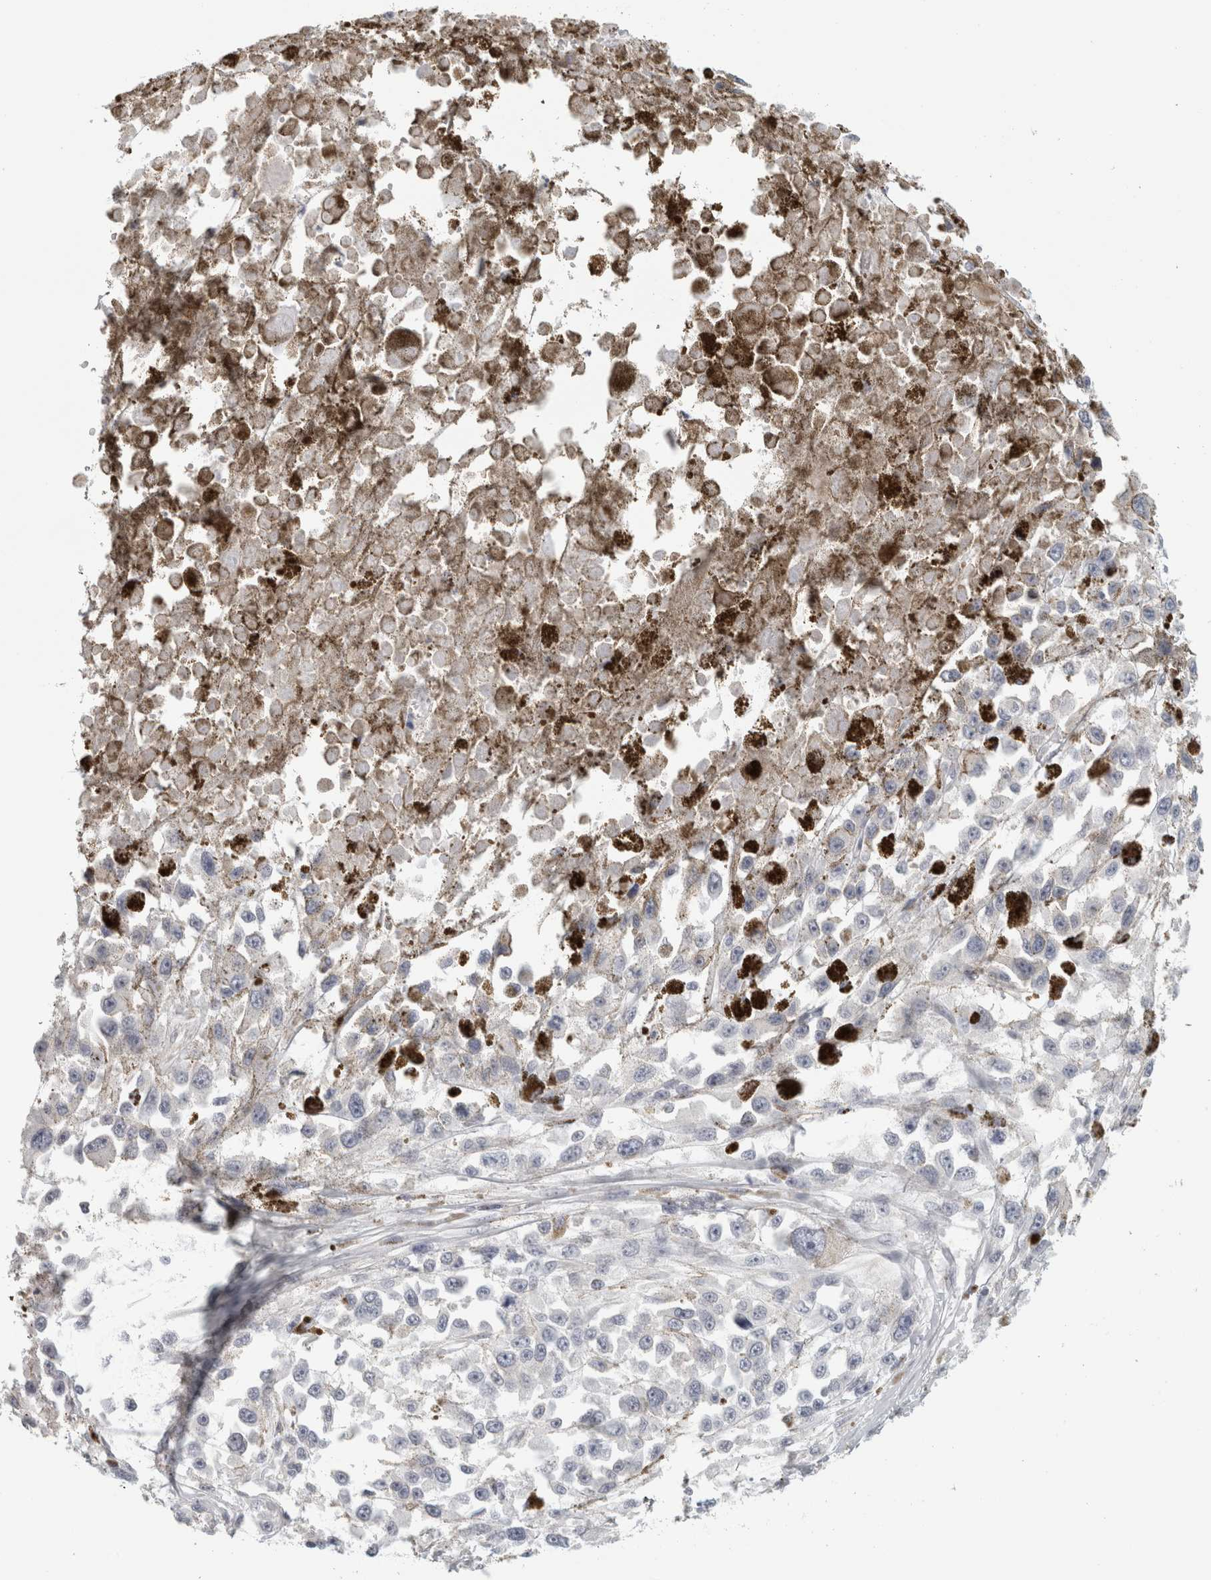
{"staining": {"intensity": "negative", "quantity": "none", "location": "none"}, "tissue": "melanoma", "cell_type": "Tumor cells", "image_type": "cancer", "snomed": [{"axis": "morphology", "description": "Malignant melanoma, Metastatic site"}, {"axis": "topography", "description": "Lymph node"}], "caption": "DAB immunohistochemical staining of human malignant melanoma (metastatic site) reveals no significant expression in tumor cells.", "gene": "FBLIM1", "patient": {"sex": "male", "age": 59}}